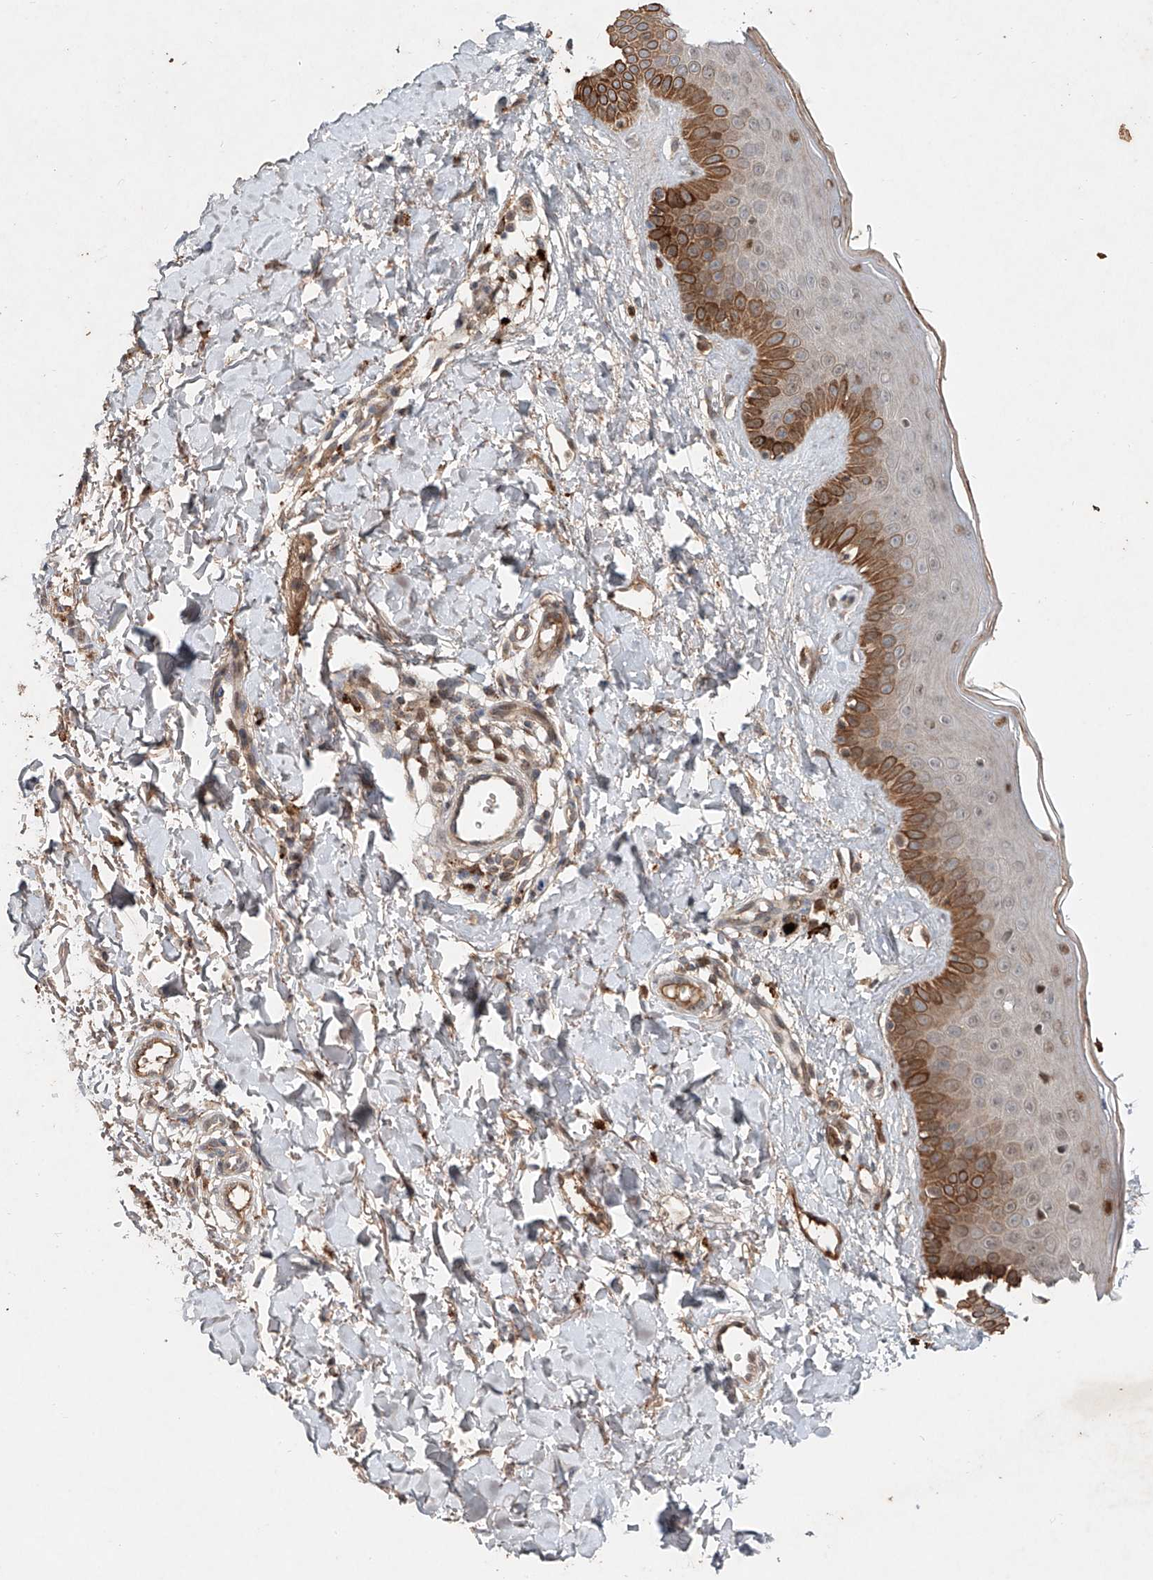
{"staining": {"intensity": "moderate", "quantity": ">75%", "location": "cytoplasmic/membranous"}, "tissue": "skin", "cell_type": "Fibroblasts", "image_type": "normal", "snomed": [{"axis": "morphology", "description": "Normal tissue, NOS"}, {"axis": "topography", "description": "Skin"}], "caption": "Protein staining shows moderate cytoplasmic/membranous expression in about >75% of fibroblasts in benign skin.", "gene": "IER5", "patient": {"sex": "male", "age": 52}}